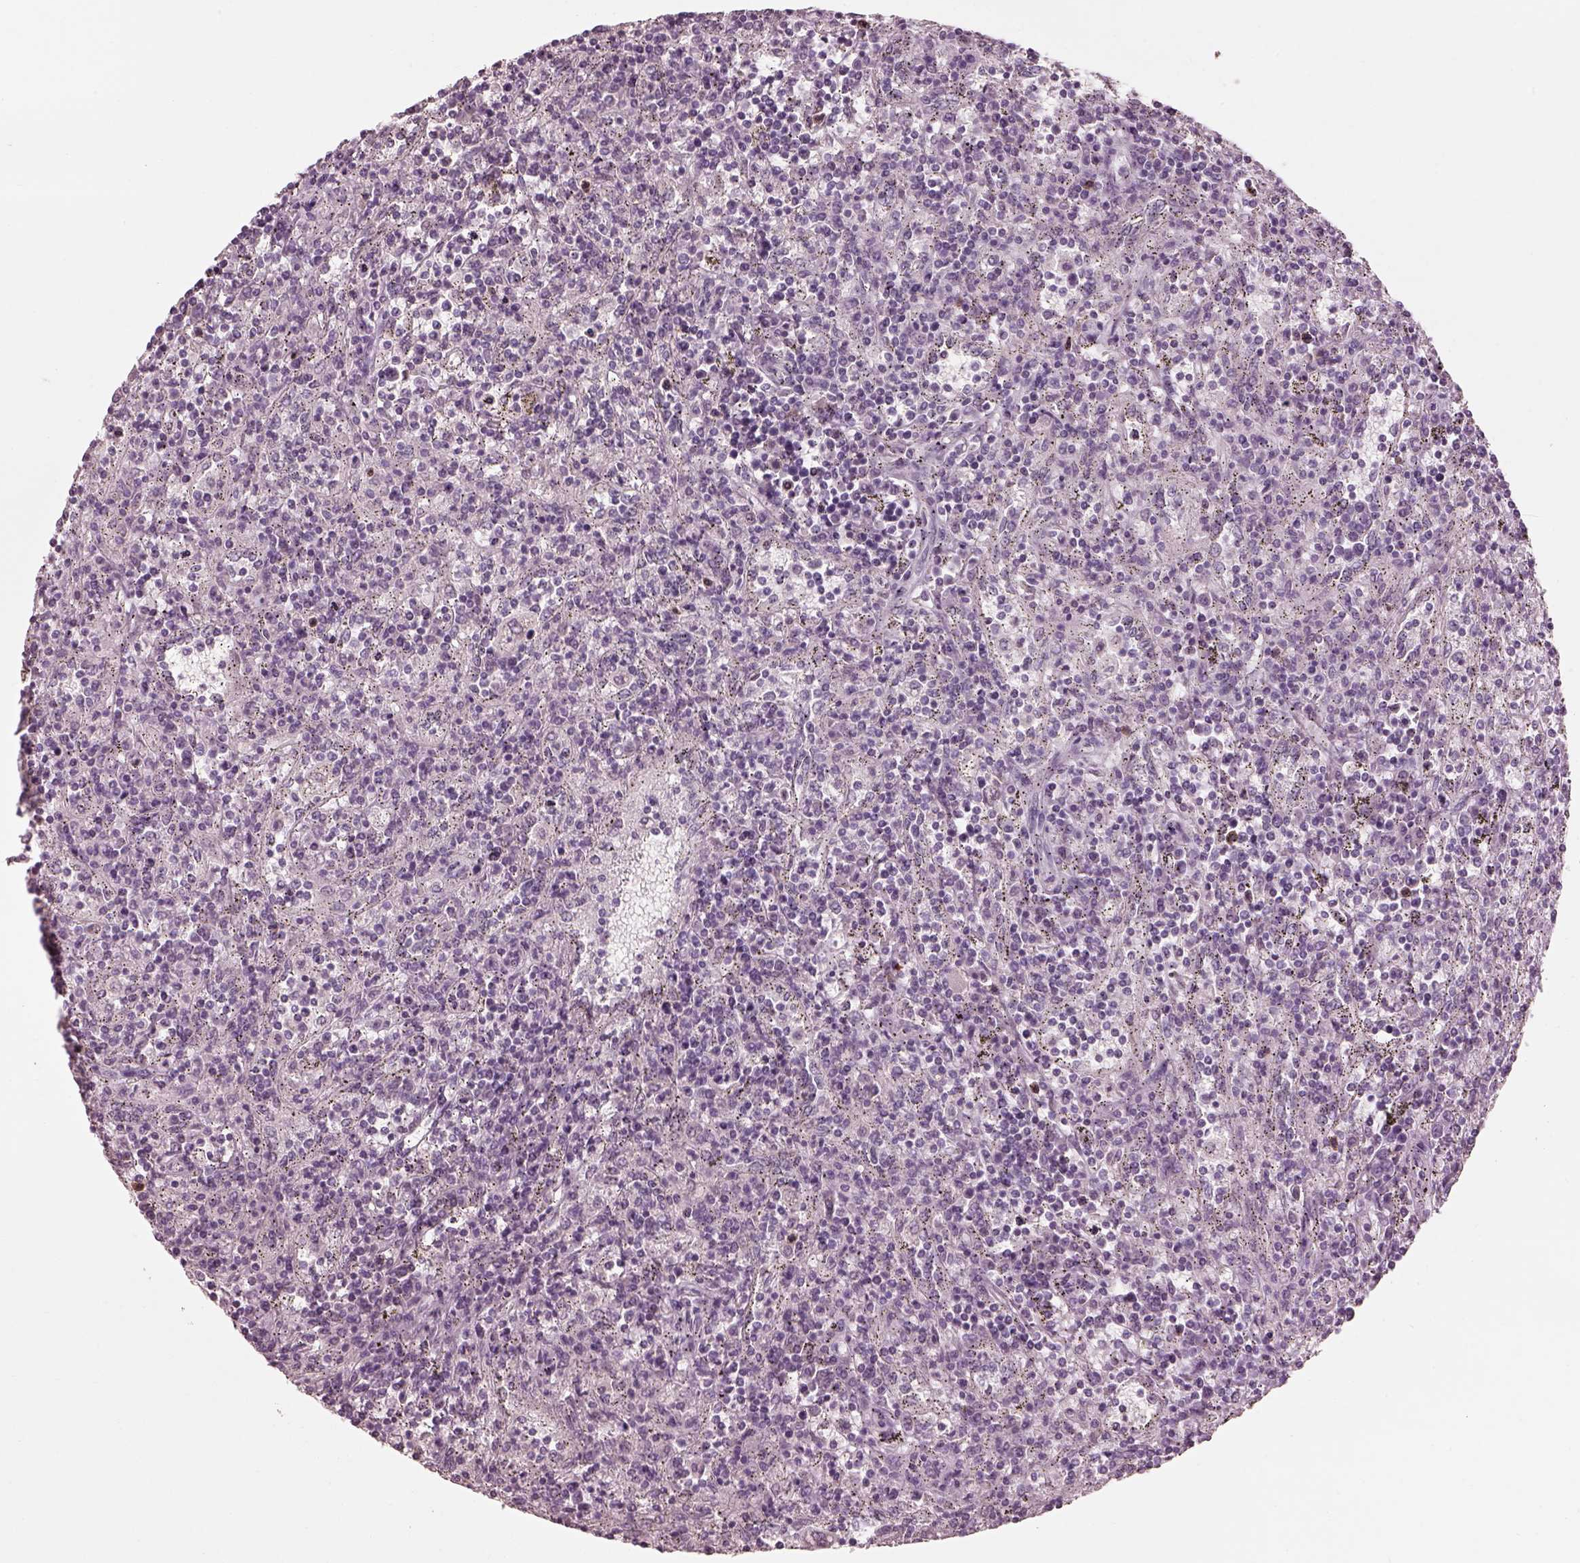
{"staining": {"intensity": "negative", "quantity": "none", "location": "none"}, "tissue": "lymphoma", "cell_type": "Tumor cells", "image_type": "cancer", "snomed": [{"axis": "morphology", "description": "Malignant lymphoma, non-Hodgkin's type, Low grade"}, {"axis": "topography", "description": "Spleen"}], "caption": "Tumor cells show no significant protein positivity in lymphoma.", "gene": "RSPH9", "patient": {"sex": "male", "age": 62}}